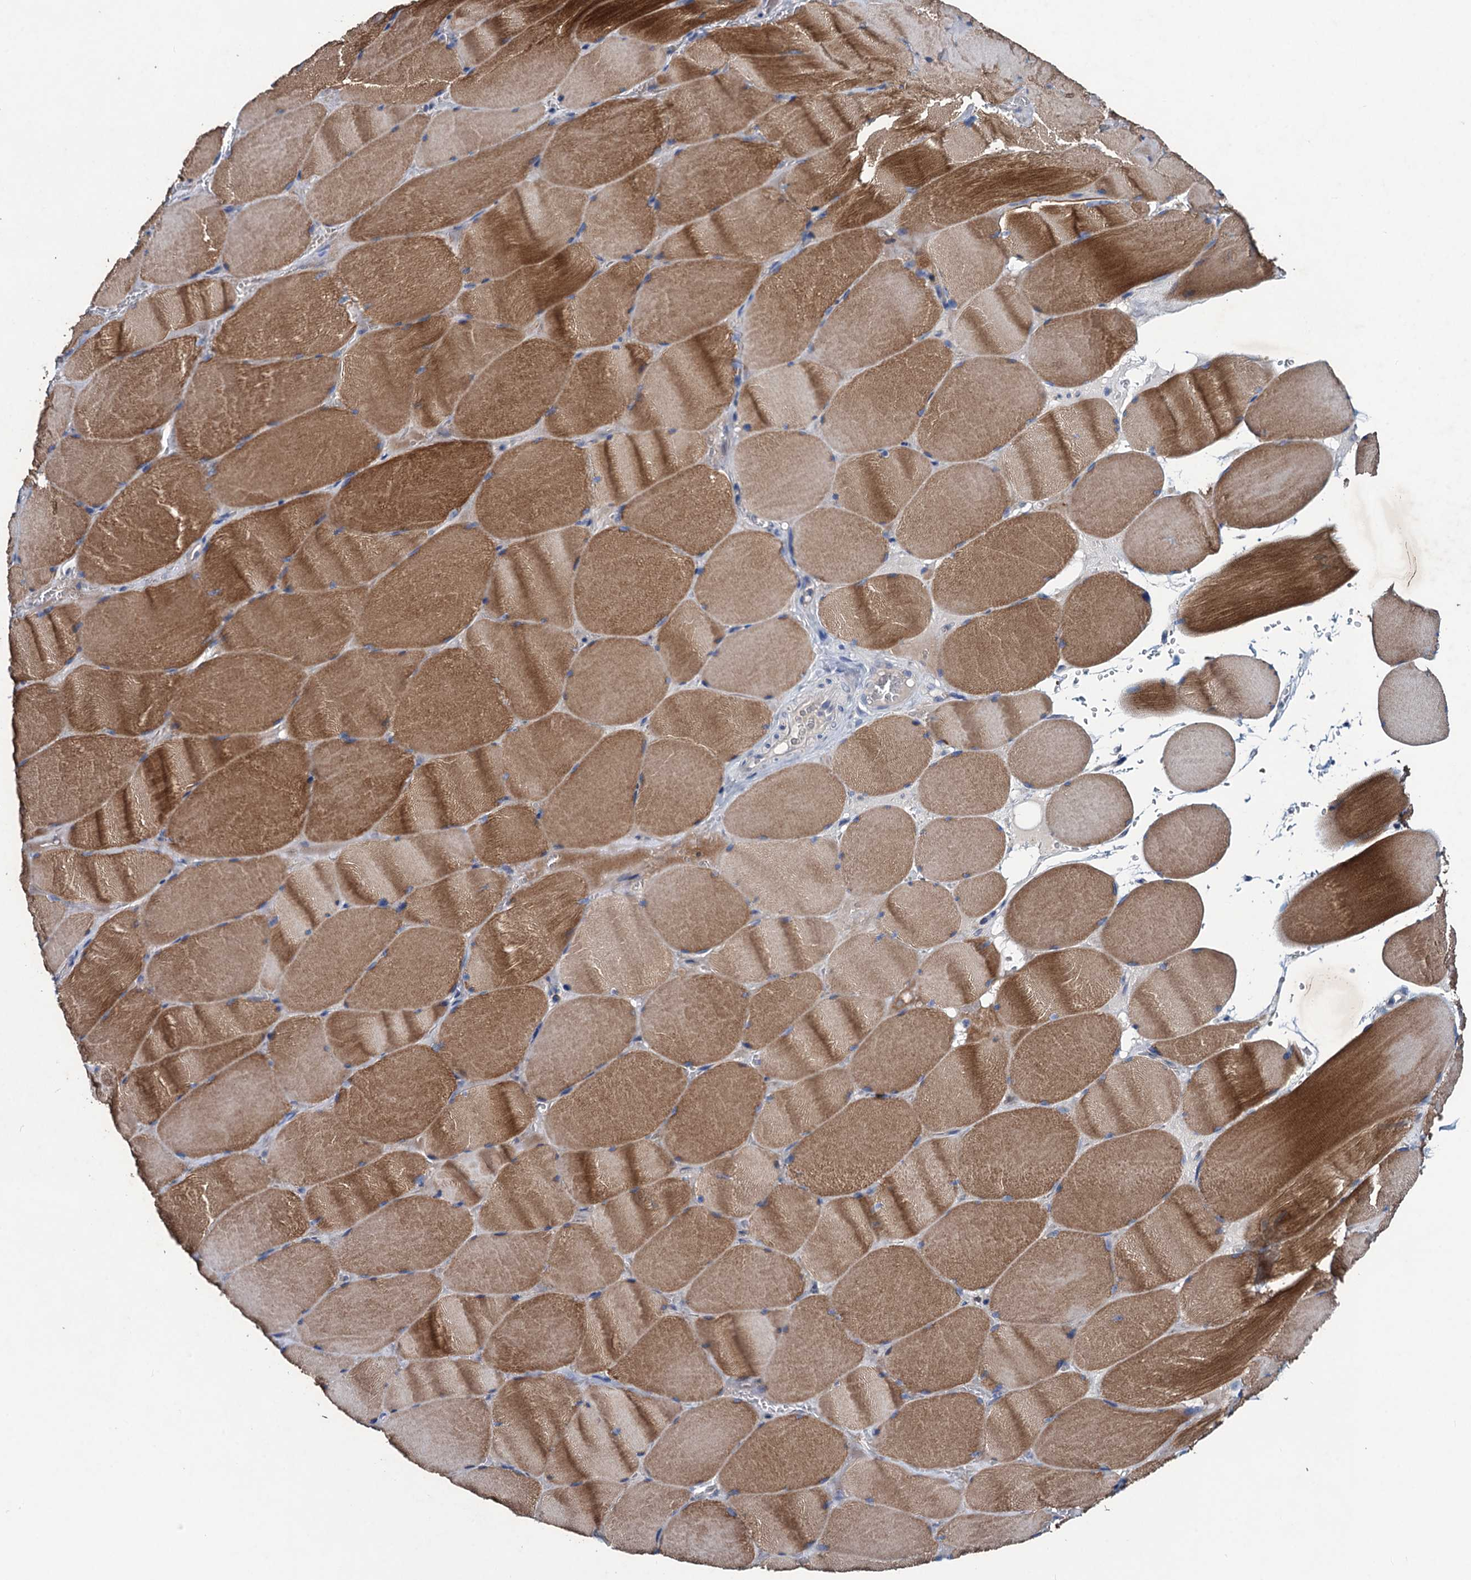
{"staining": {"intensity": "moderate", "quantity": ">75%", "location": "cytoplasmic/membranous"}, "tissue": "skeletal muscle", "cell_type": "Myocytes", "image_type": "normal", "snomed": [{"axis": "morphology", "description": "Normal tissue, NOS"}, {"axis": "topography", "description": "Skeletal muscle"}, {"axis": "topography", "description": "Head-Neck"}], "caption": "Moderate cytoplasmic/membranous staining is present in about >75% of myocytes in normal skeletal muscle.", "gene": "RTKN2", "patient": {"sex": "male", "age": 66}}